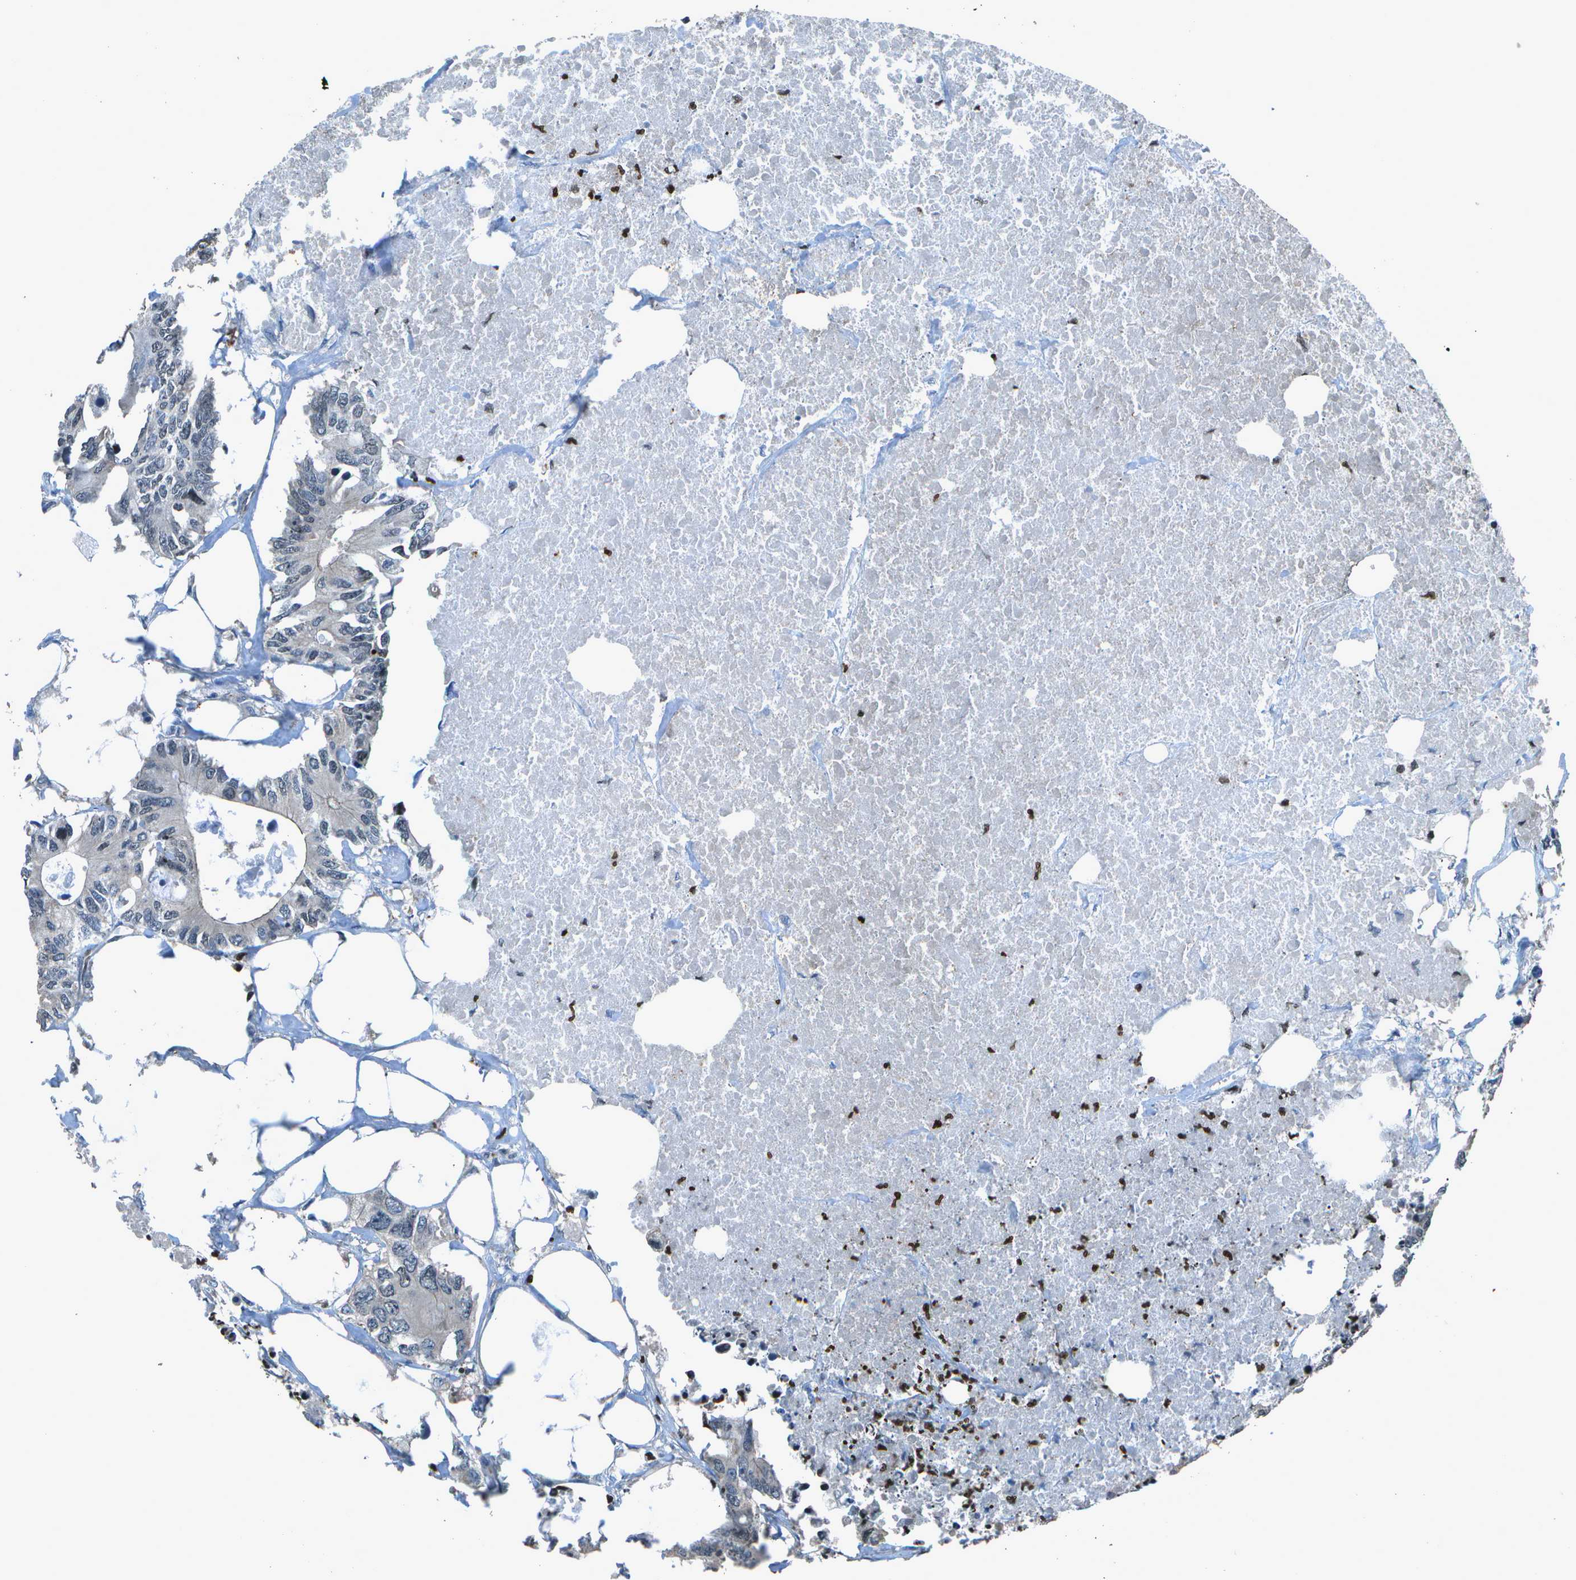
{"staining": {"intensity": "negative", "quantity": "none", "location": "none"}, "tissue": "colorectal cancer", "cell_type": "Tumor cells", "image_type": "cancer", "snomed": [{"axis": "morphology", "description": "Adenocarcinoma, NOS"}, {"axis": "topography", "description": "Colon"}], "caption": "Immunohistochemistry of adenocarcinoma (colorectal) shows no expression in tumor cells. (Stains: DAB IHC with hematoxylin counter stain, Microscopy: brightfield microscopy at high magnification).", "gene": "PDLIM1", "patient": {"sex": "male", "age": 71}}